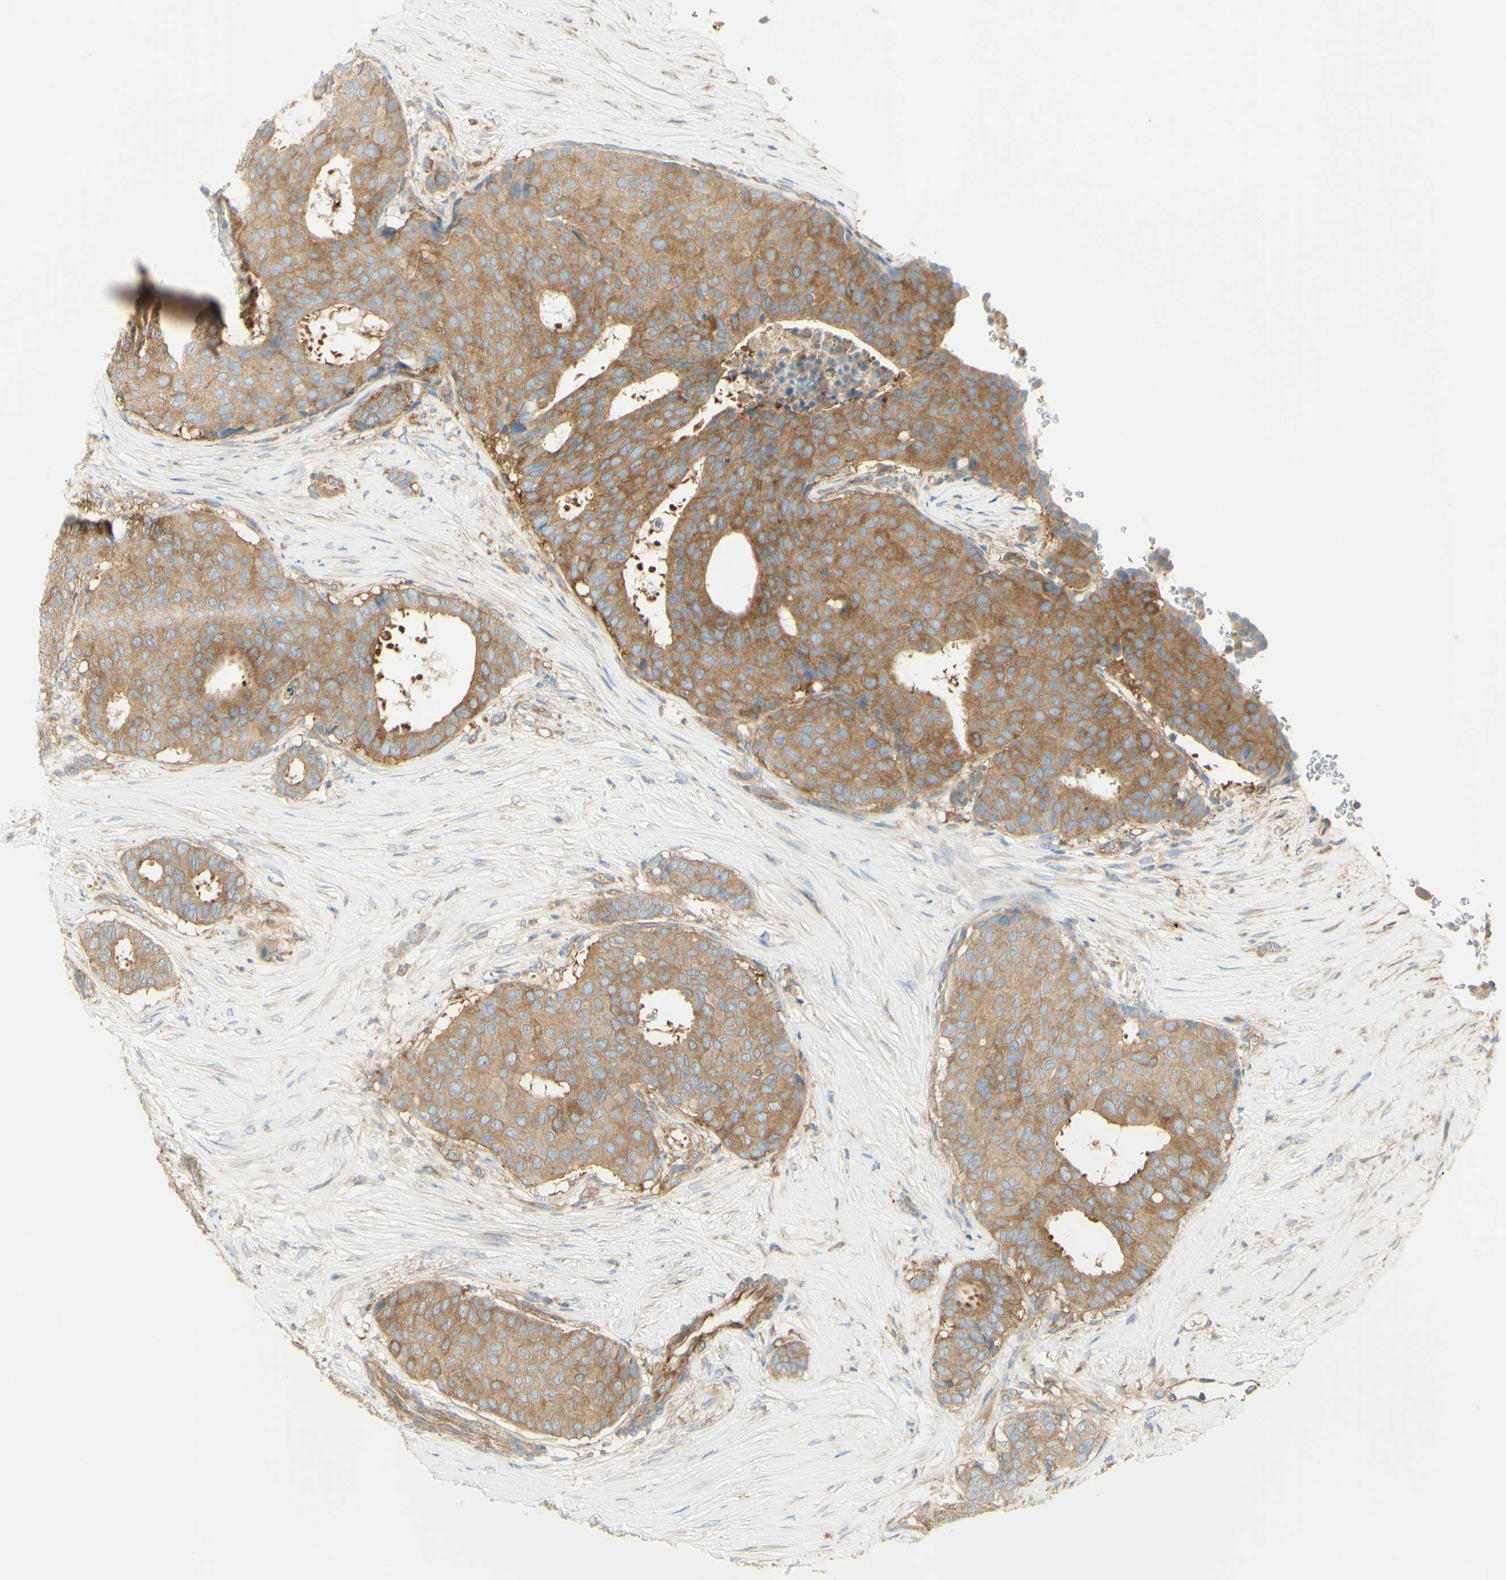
{"staining": {"intensity": "moderate", "quantity": ">75%", "location": "cytoplasmic/membranous"}, "tissue": "breast cancer", "cell_type": "Tumor cells", "image_type": "cancer", "snomed": [{"axis": "morphology", "description": "Duct carcinoma"}, {"axis": "topography", "description": "Breast"}], "caption": "DAB immunohistochemical staining of breast invasive ductal carcinoma displays moderate cytoplasmic/membranous protein staining in approximately >75% of tumor cells.", "gene": "IKBKG", "patient": {"sex": "female", "age": 75}}